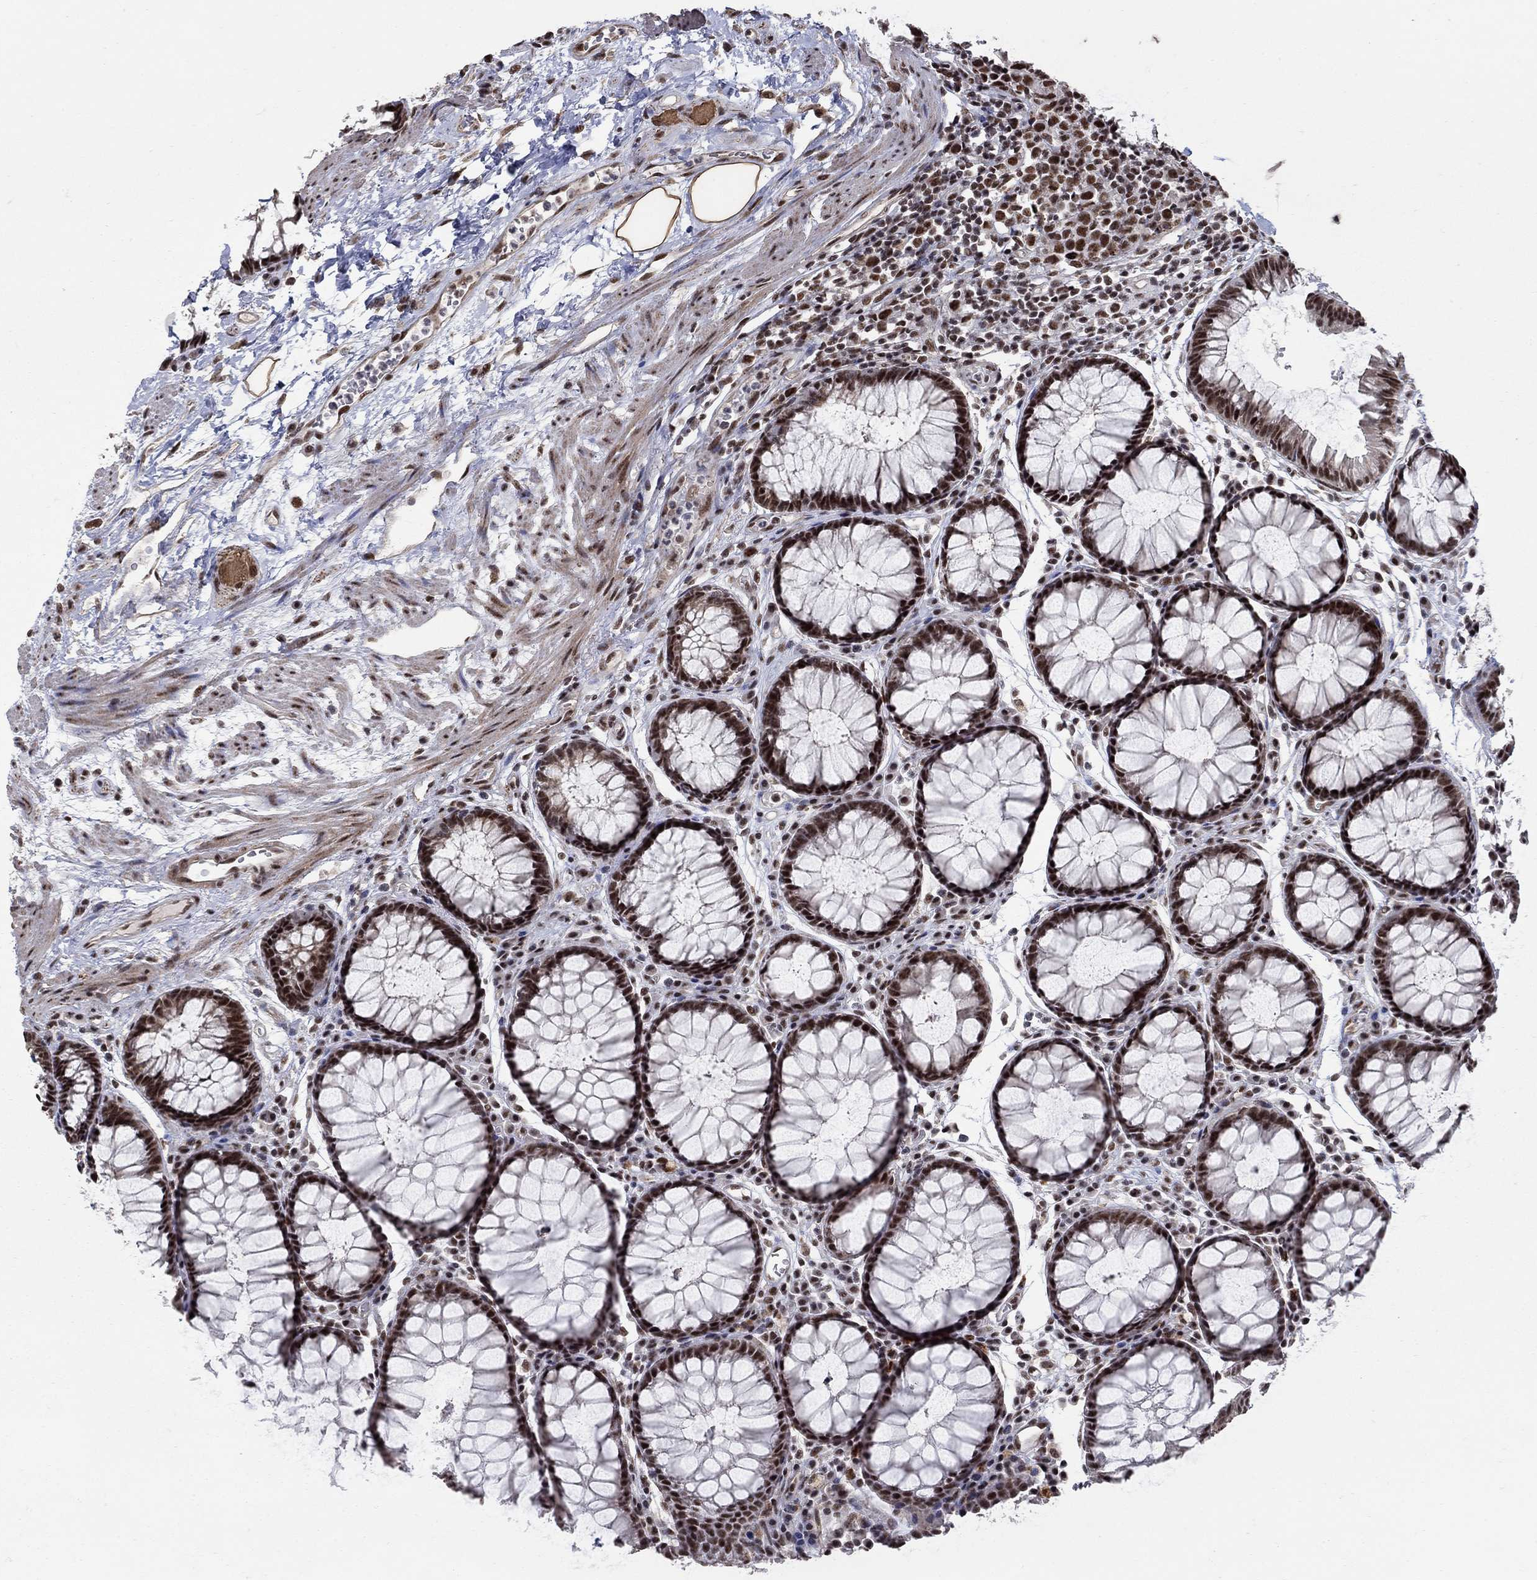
{"staining": {"intensity": "moderate", "quantity": ">75%", "location": "nuclear"}, "tissue": "rectum", "cell_type": "Glandular cells", "image_type": "normal", "snomed": [{"axis": "morphology", "description": "Normal tissue, NOS"}, {"axis": "topography", "description": "Rectum"}], "caption": "Immunohistochemical staining of unremarkable rectum exhibits >75% levels of moderate nuclear protein positivity in about >75% of glandular cells.", "gene": "PNISR", "patient": {"sex": "female", "age": 68}}